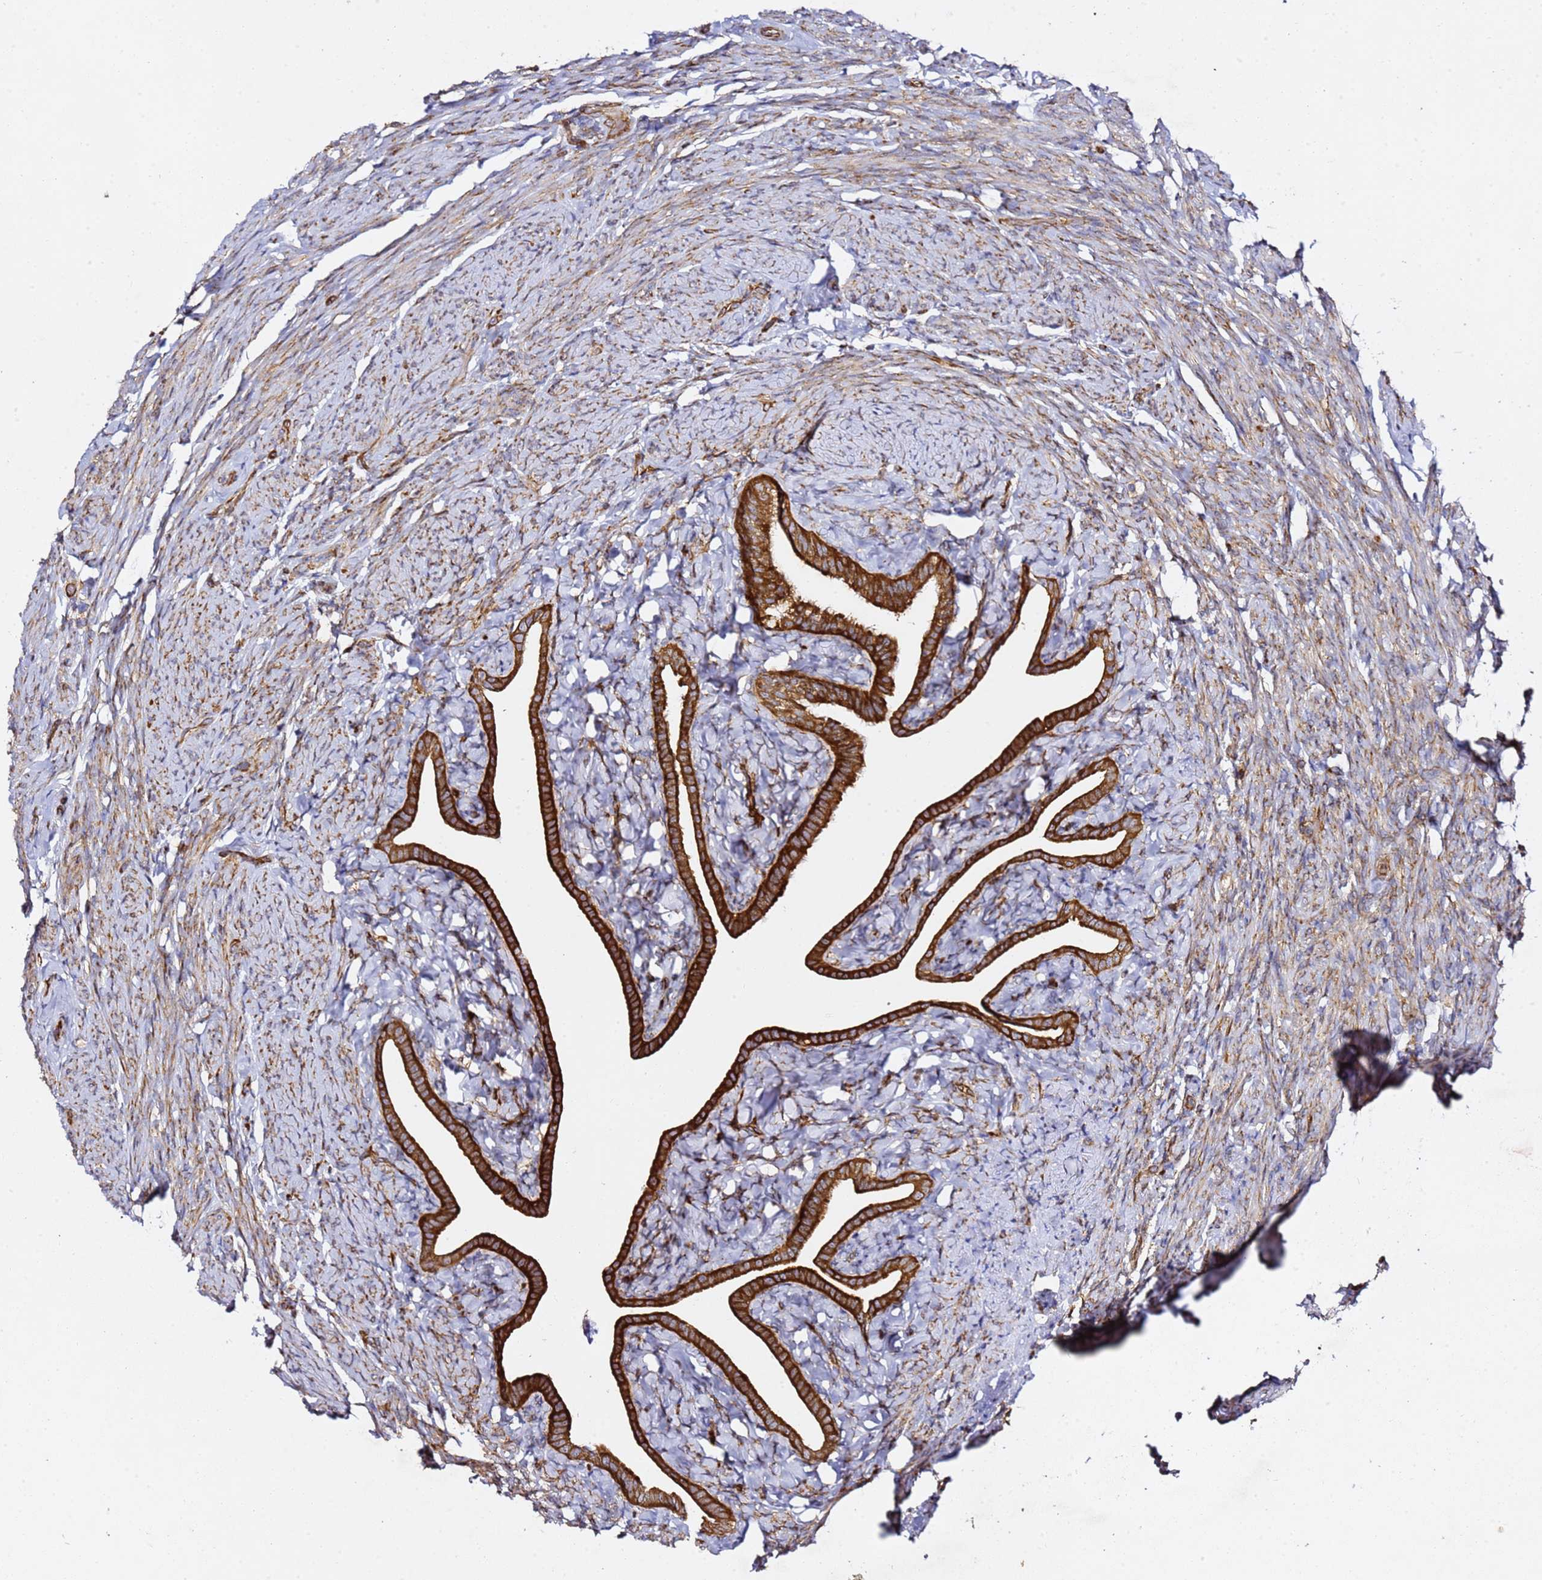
{"staining": {"intensity": "strong", "quantity": ">75%", "location": "cytoplasmic/membranous"}, "tissue": "fallopian tube", "cell_type": "Glandular cells", "image_type": "normal", "snomed": [{"axis": "morphology", "description": "Normal tissue, NOS"}, {"axis": "topography", "description": "Fallopian tube"}], "caption": "The photomicrograph exhibits immunohistochemical staining of unremarkable fallopian tube. There is strong cytoplasmic/membranous positivity is identified in about >75% of glandular cells. Nuclei are stained in blue.", "gene": "TPST1", "patient": {"sex": "female", "age": 69}}